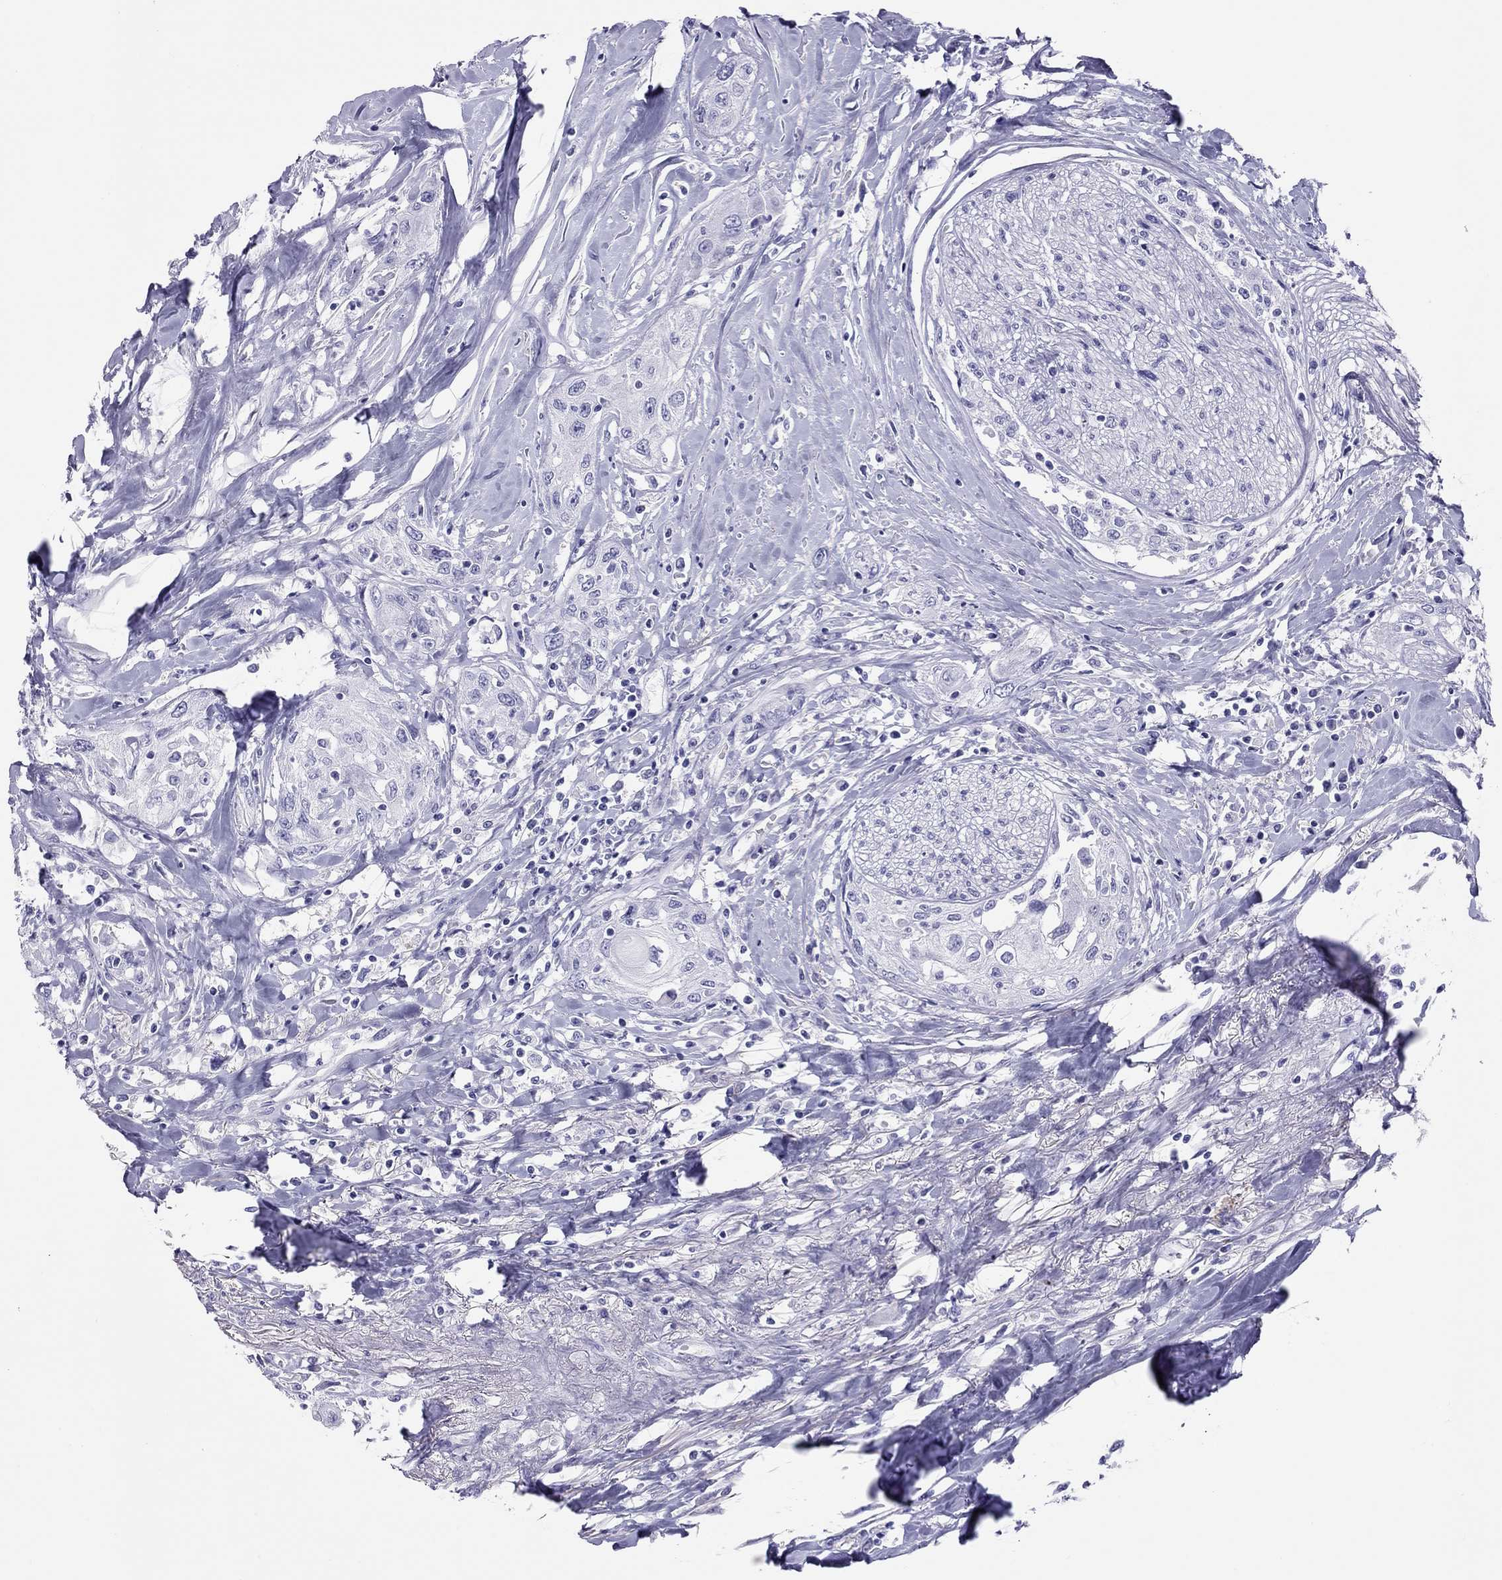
{"staining": {"intensity": "negative", "quantity": "none", "location": "none"}, "tissue": "head and neck cancer", "cell_type": "Tumor cells", "image_type": "cancer", "snomed": [{"axis": "morphology", "description": "Normal tissue, NOS"}, {"axis": "morphology", "description": "Squamous cell carcinoma, NOS"}, {"axis": "topography", "description": "Oral tissue"}, {"axis": "topography", "description": "Peripheral nerve tissue"}, {"axis": "topography", "description": "Head-Neck"}], "caption": "This is an immunohistochemistry (IHC) histopathology image of head and neck cancer (squamous cell carcinoma). There is no positivity in tumor cells.", "gene": "PSMB11", "patient": {"sex": "female", "age": 59}}